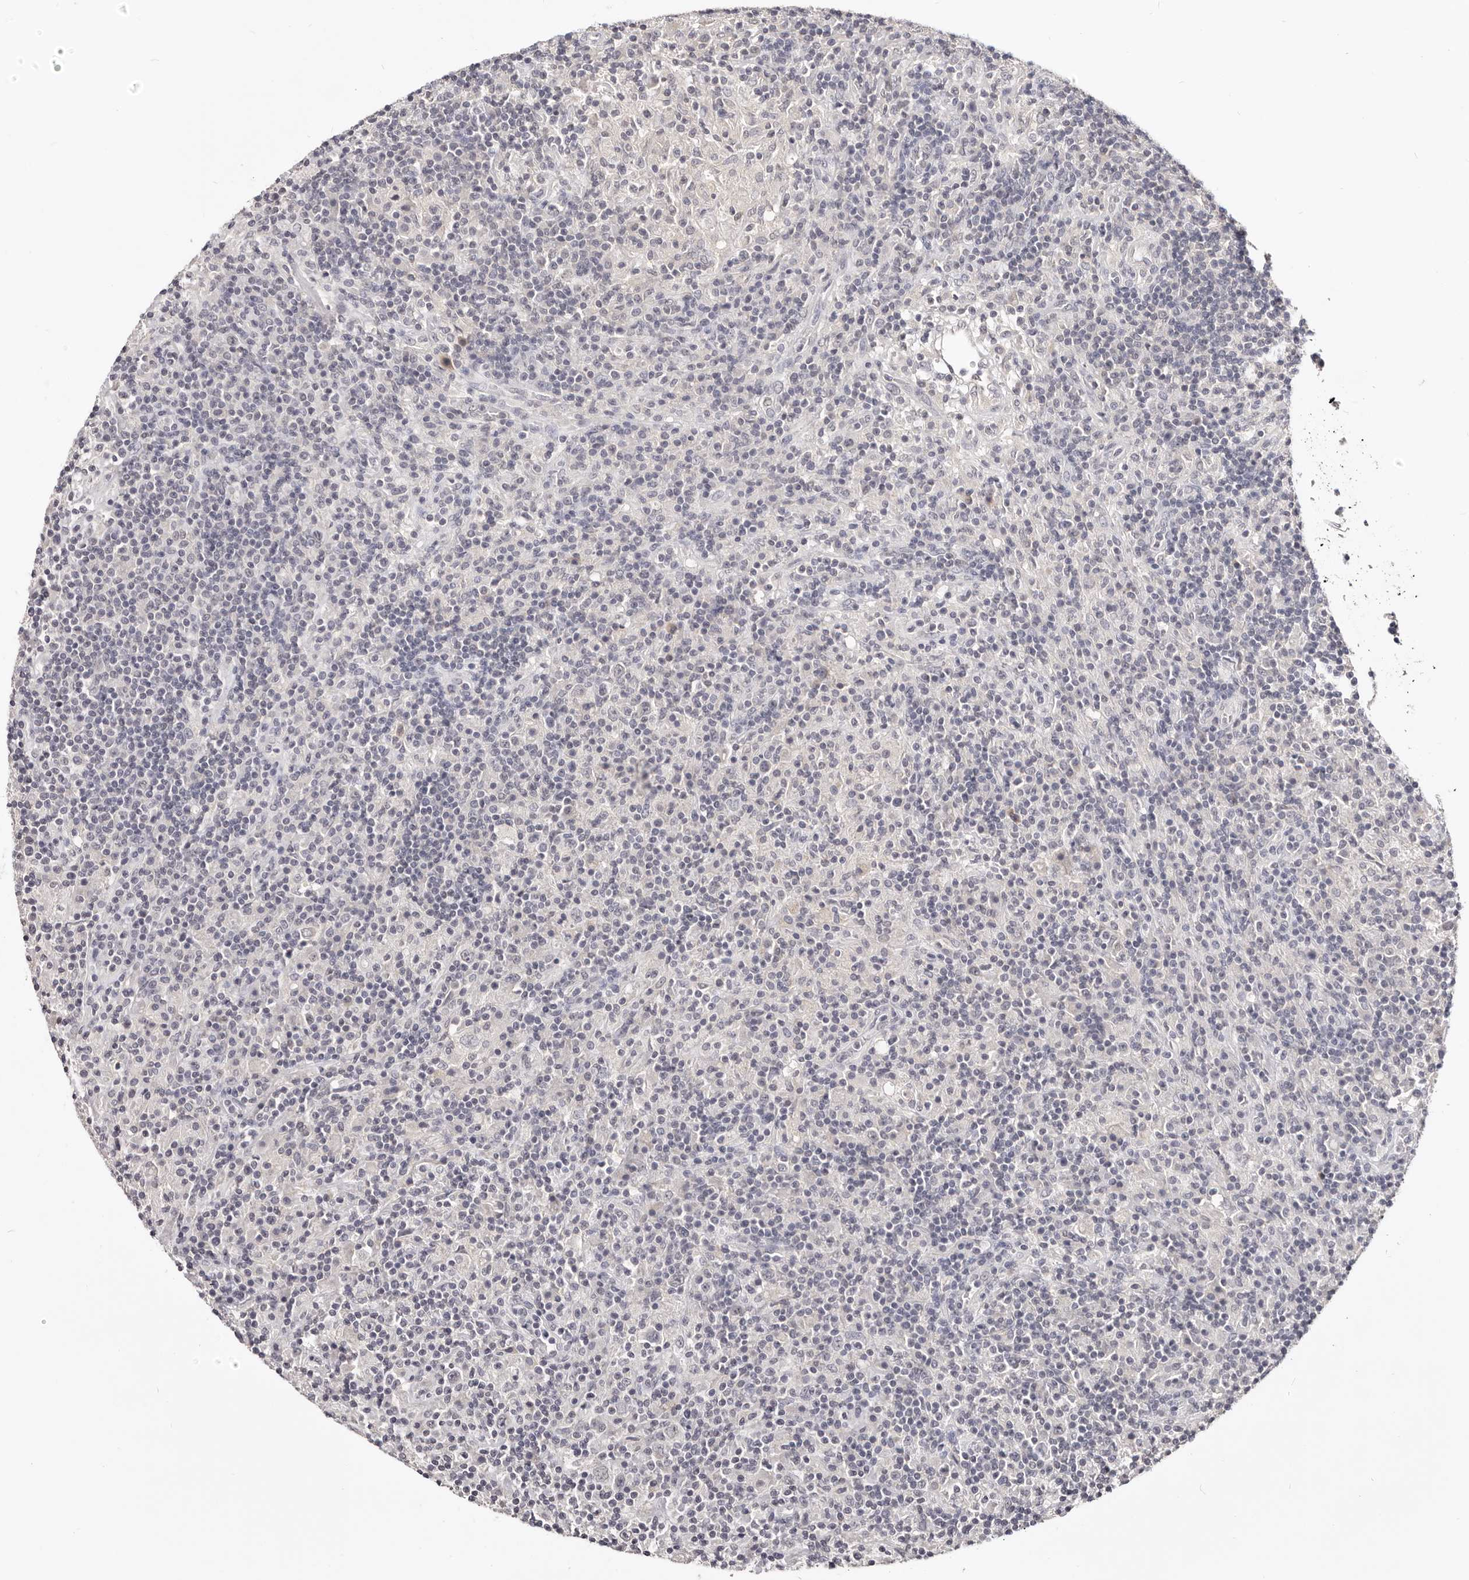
{"staining": {"intensity": "negative", "quantity": "none", "location": "none"}, "tissue": "lymphoma", "cell_type": "Tumor cells", "image_type": "cancer", "snomed": [{"axis": "morphology", "description": "Hodgkin's disease, NOS"}, {"axis": "topography", "description": "Lymph node"}], "caption": "An image of Hodgkin's disease stained for a protein reveals no brown staining in tumor cells. (Brightfield microscopy of DAB immunohistochemistry at high magnification).", "gene": "TSPAN13", "patient": {"sex": "male", "age": 70}}